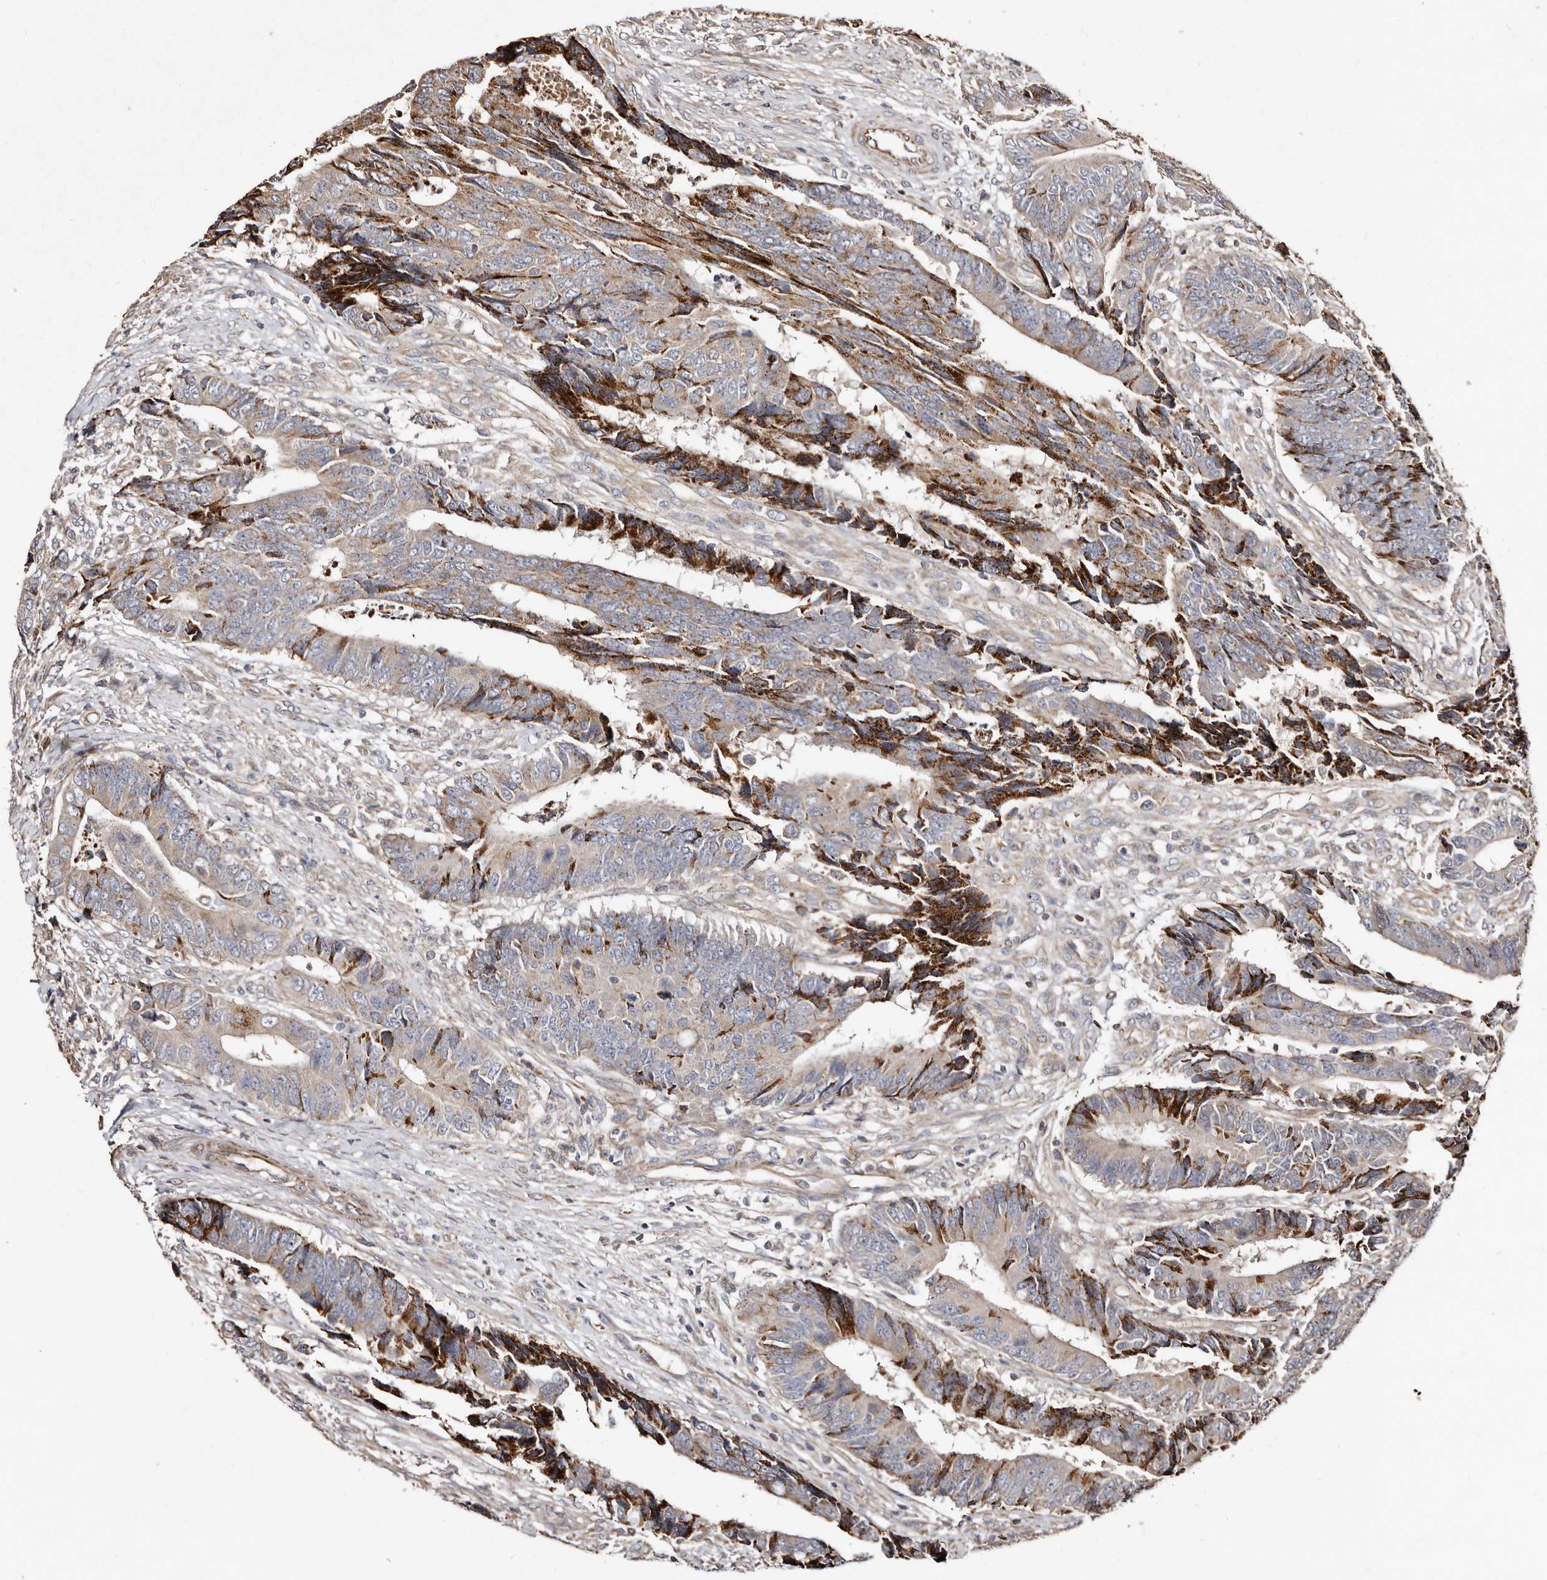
{"staining": {"intensity": "strong", "quantity": "25%-75%", "location": "cytoplasmic/membranous"}, "tissue": "colorectal cancer", "cell_type": "Tumor cells", "image_type": "cancer", "snomed": [{"axis": "morphology", "description": "Adenocarcinoma, NOS"}, {"axis": "topography", "description": "Rectum"}], "caption": "The image reveals staining of colorectal cancer (adenocarcinoma), revealing strong cytoplasmic/membranous protein positivity (brown color) within tumor cells. (DAB (3,3'-diaminobenzidine) IHC, brown staining for protein, blue staining for nuclei).", "gene": "MACC1", "patient": {"sex": "male", "age": 84}}